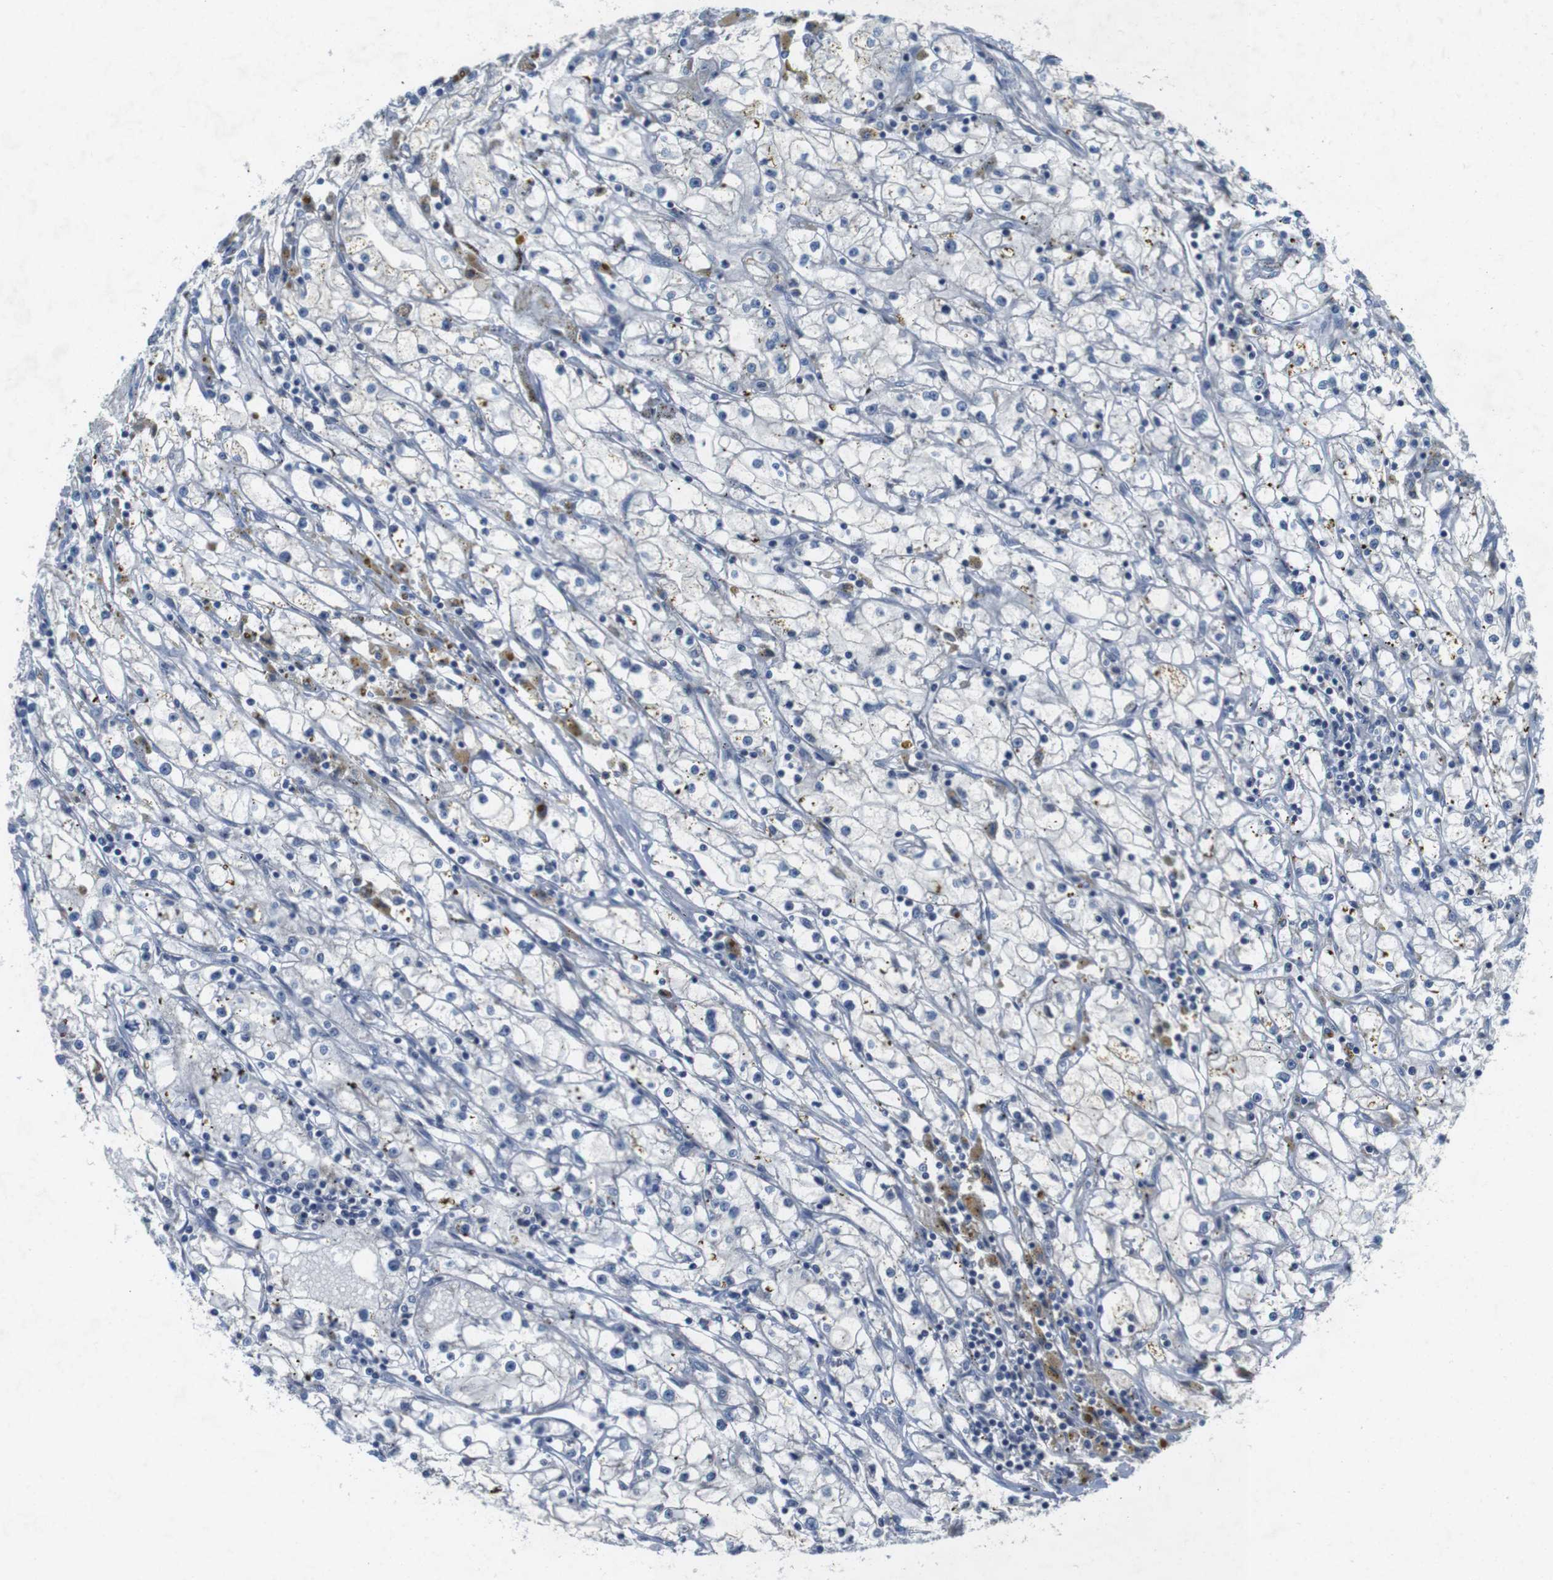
{"staining": {"intensity": "negative", "quantity": "none", "location": "none"}, "tissue": "renal cancer", "cell_type": "Tumor cells", "image_type": "cancer", "snomed": [{"axis": "morphology", "description": "Adenocarcinoma, NOS"}, {"axis": "topography", "description": "Kidney"}], "caption": "There is no significant expression in tumor cells of renal cancer (adenocarcinoma).", "gene": "MAPKAPK5", "patient": {"sex": "male", "age": 56}}